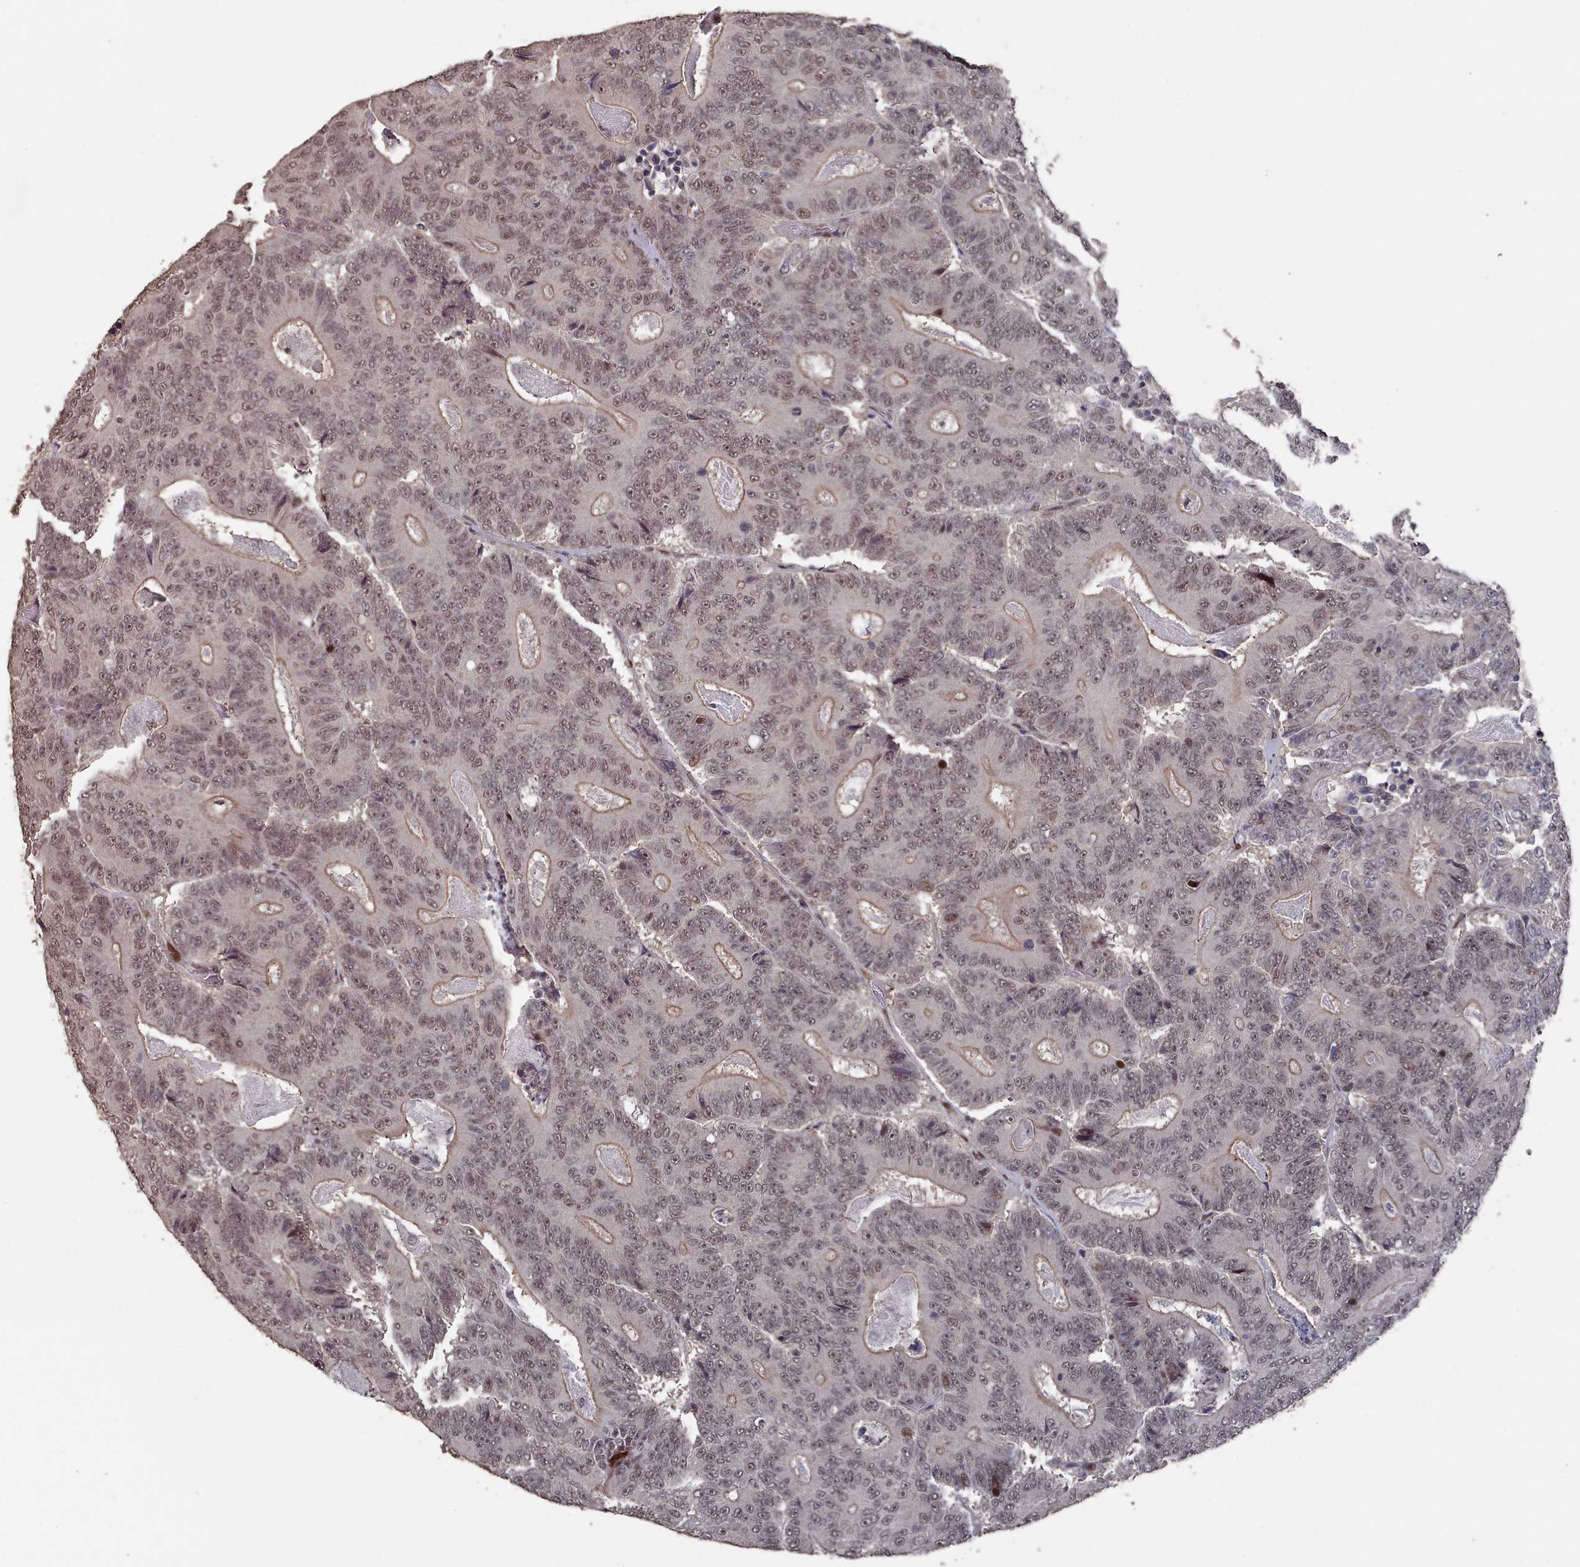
{"staining": {"intensity": "moderate", "quantity": ">75%", "location": "cytoplasmic/membranous,nuclear"}, "tissue": "colorectal cancer", "cell_type": "Tumor cells", "image_type": "cancer", "snomed": [{"axis": "morphology", "description": "Adenocarcinoma, NOS"}, {"axis": "topography", "description": "Colon"}], "caption": "An IHC histopathology image of neoplastic tissue is shown. Protein staining in brown labels moderate cytoplasmic/membranous and nuclear positivity in colorectal cancer within tumor cells.", "gene": "PNRC2", "patient": {"sex": "male", "age": 83}}